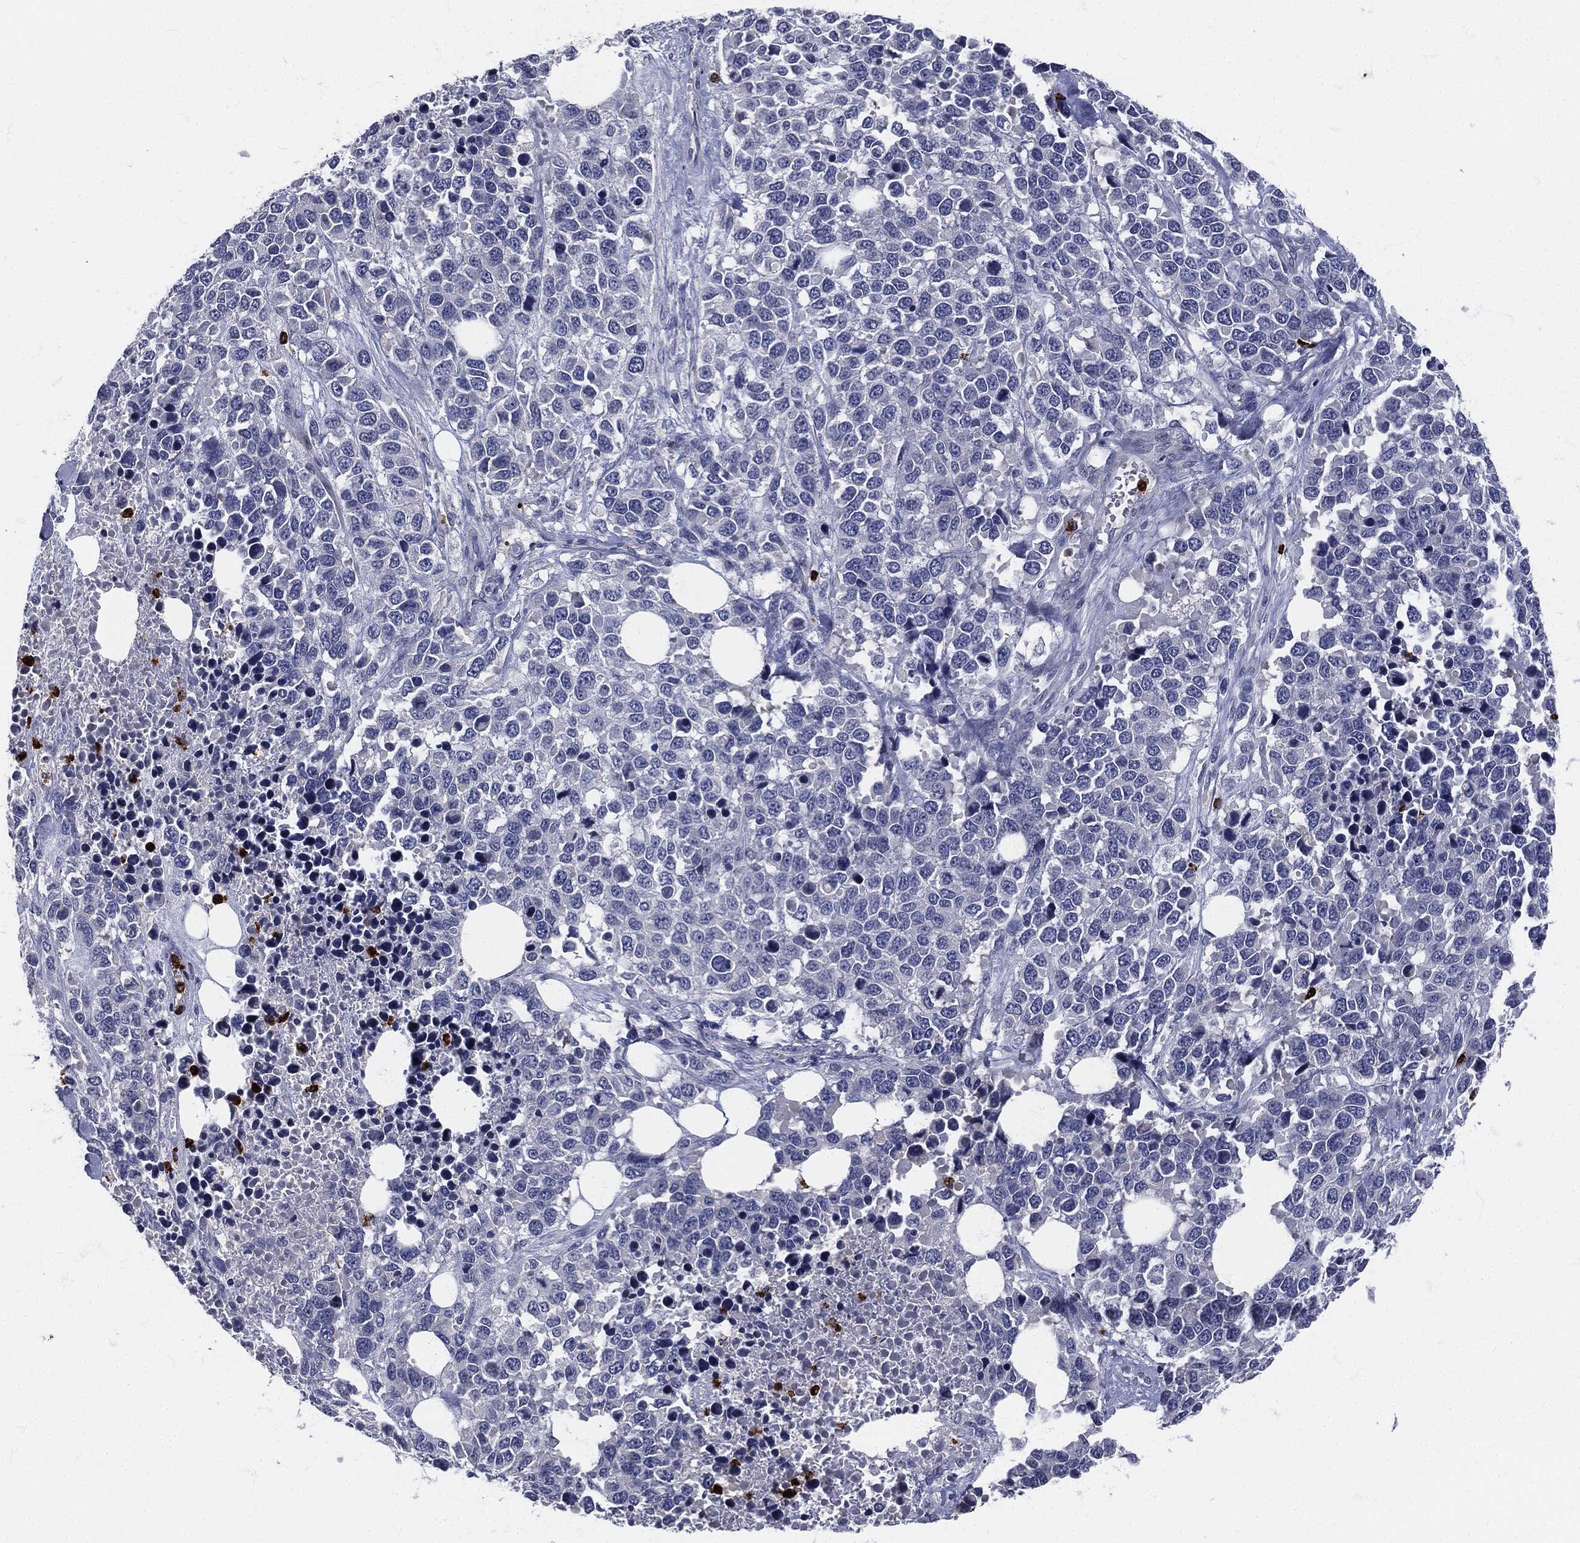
{"staining": {"intensity": "negative", "quantity": "none", "location": "none"}, "tissue": "melanoma", "cell_type": "Tumor cells", "image_type": "cancer", "snomed": [{"axis": "morphology", "description": "Malignant melanoma, Metastatic site"}, {"axis": "topography", "description": "Skin"}], "caption": "This is an IHC histopathology image of melanoma. There is no positivity in tumor cells.", "gene": "MPO", "patient": {"sex": "male", "age": 84}}